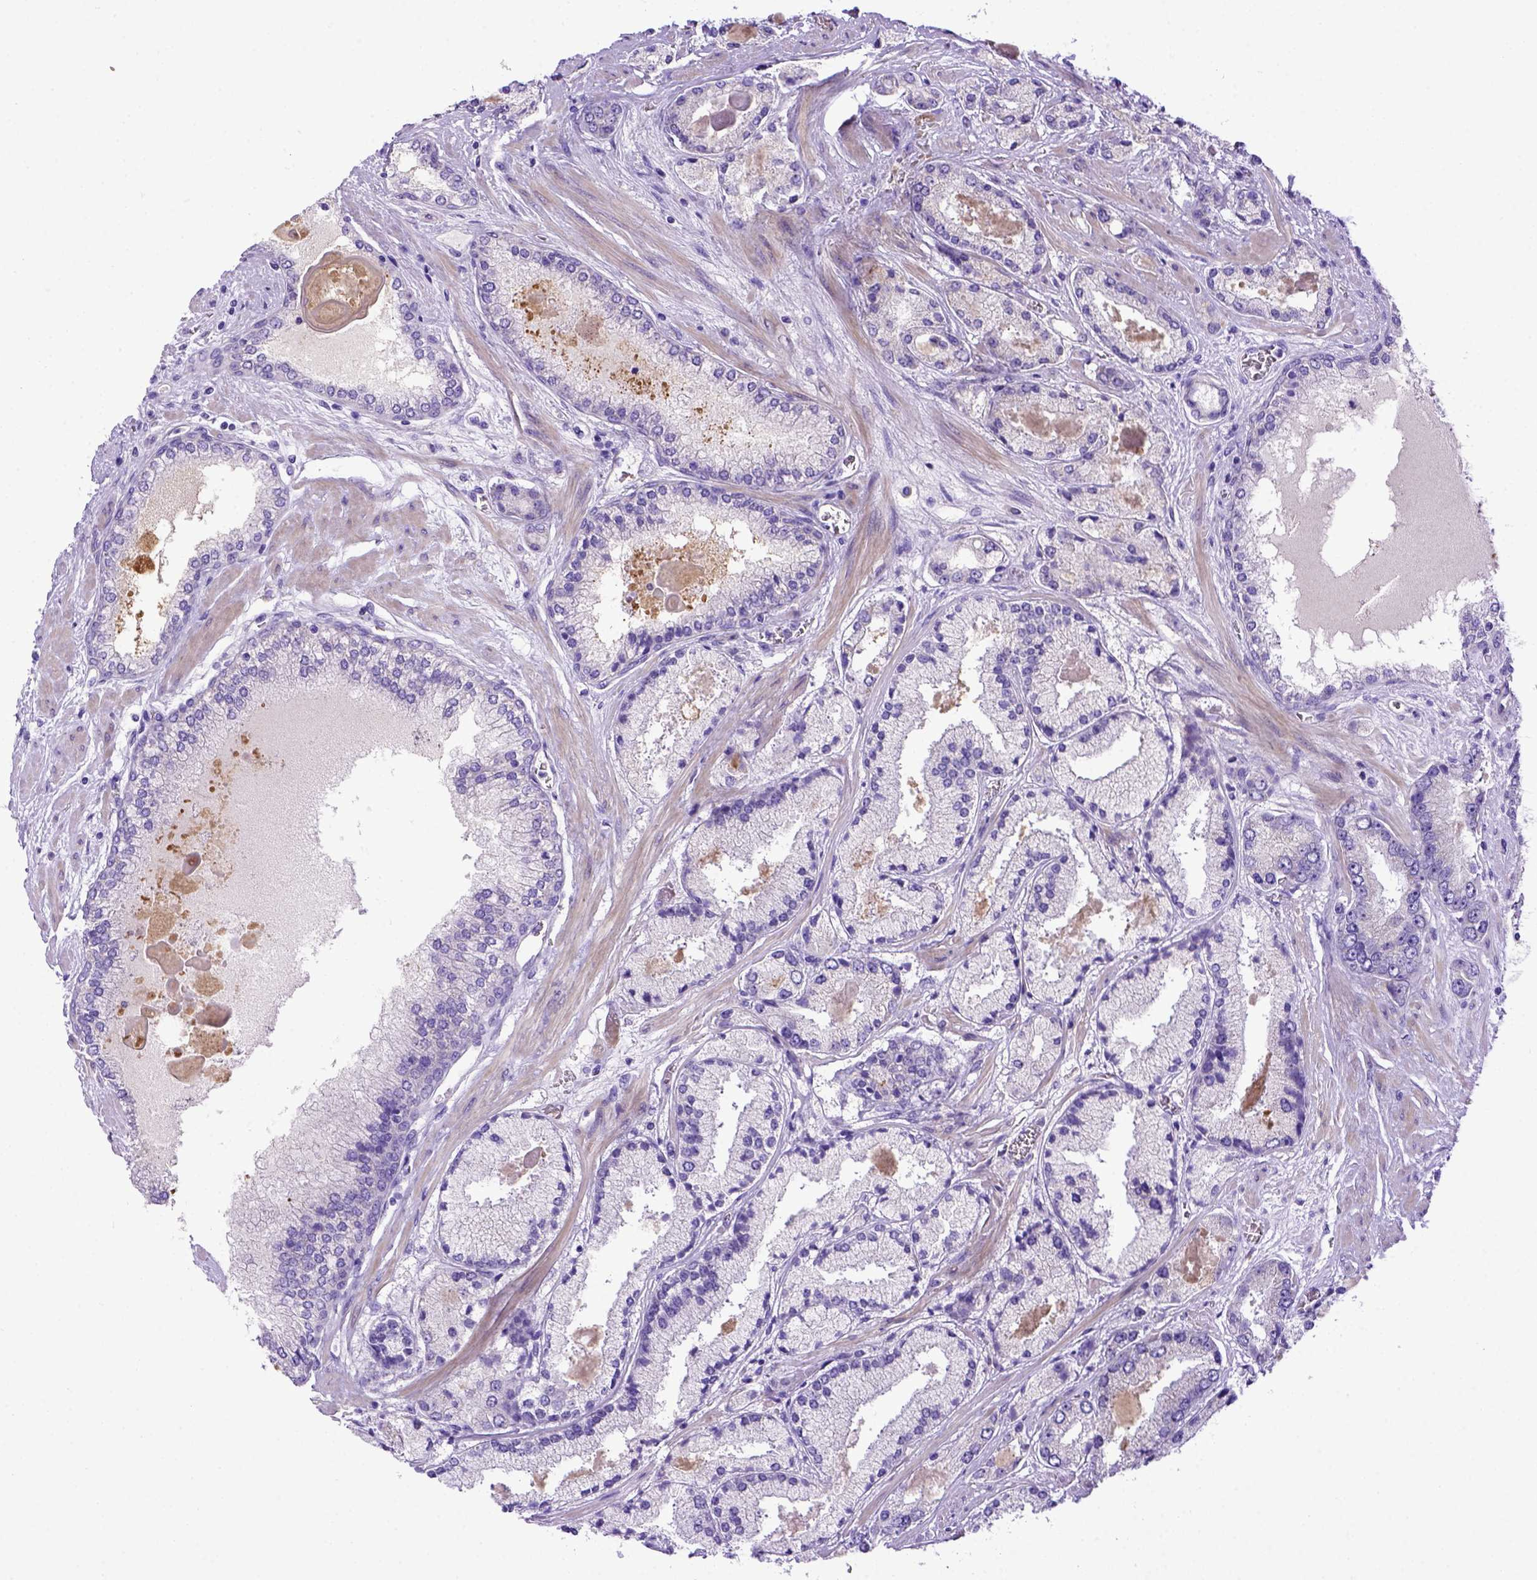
{"staining": {"intensity": "negative", "quantity": "none", "location": "none"}, "tissue": "prostate cancer", "cell_type": "Tumor cells", "image_type": "cancer", "snomed": [{"axis": "morphology", "description": "Adenocarcinoma, High grade"}, {"axis": "topography", "description": "Prostate"}], "caption": "Immunohistochemistry of prostate cancer (high-grade adenocarcinoma) exhibits no positivity in tumor cells. (DAB immunohistochemistry visualized using brightfield microscopy, high magnification).", "gene": "ADAM12", "patient": {"sex": "male", "age": 67}}